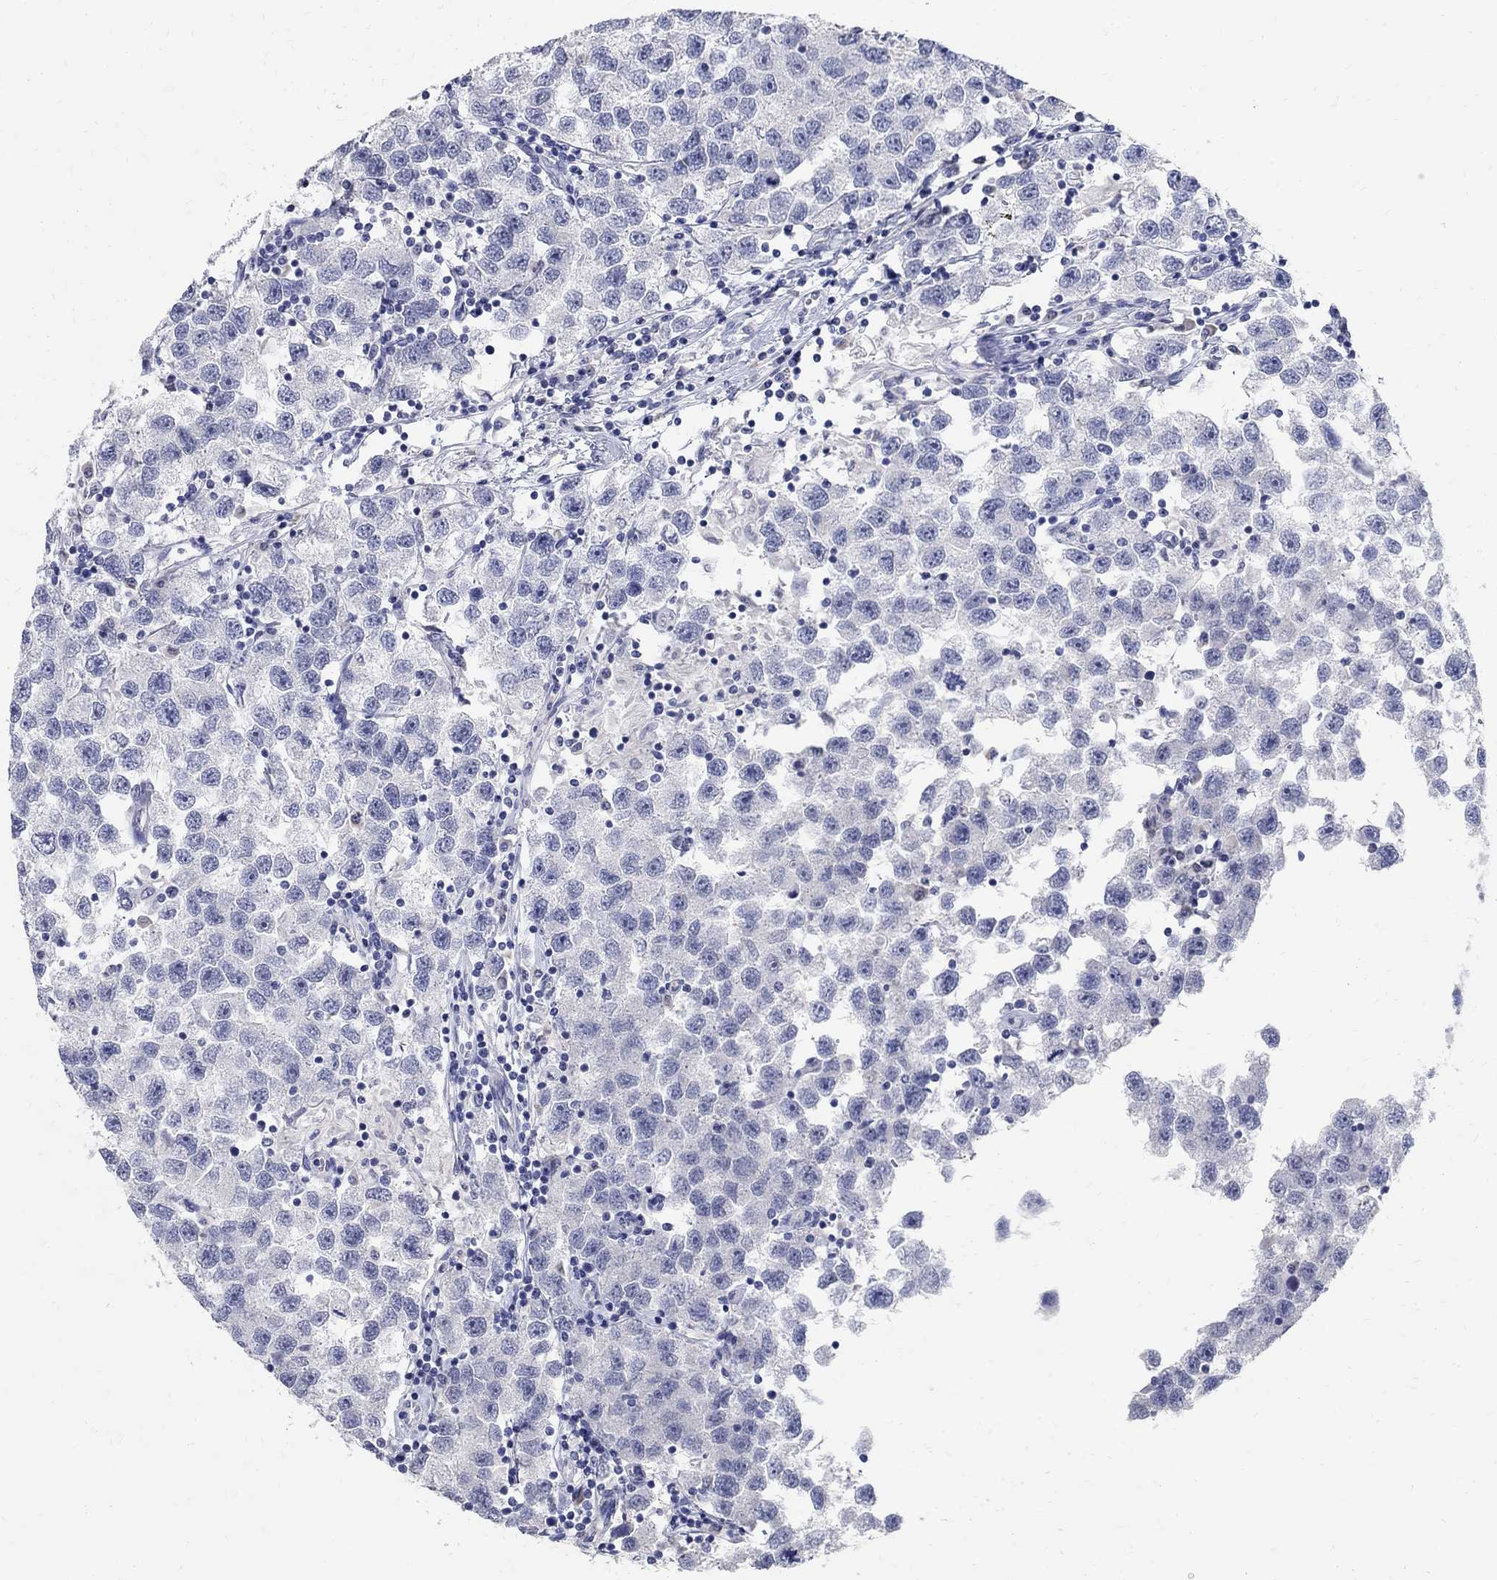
{"staining": {"intensity": "negative", "quantity": "none", "location": "none"}, "tissue": "testis cancer", "cell_type": "Tumor cells", "image_type": "cancer", "snomed": [{"axis": "morphology", "description": "Seminoma, NOS"}, {"axis": "topography", "description": "Testis"}], "caption": "Immunohistochemistry (IHC) histopathology image of human testis cancer (seminoma) stained for a protein (brown), which reveals no staining in tumor cells.", "gene": "SOX2", "patient": {"sex": "male", "age": 26}}